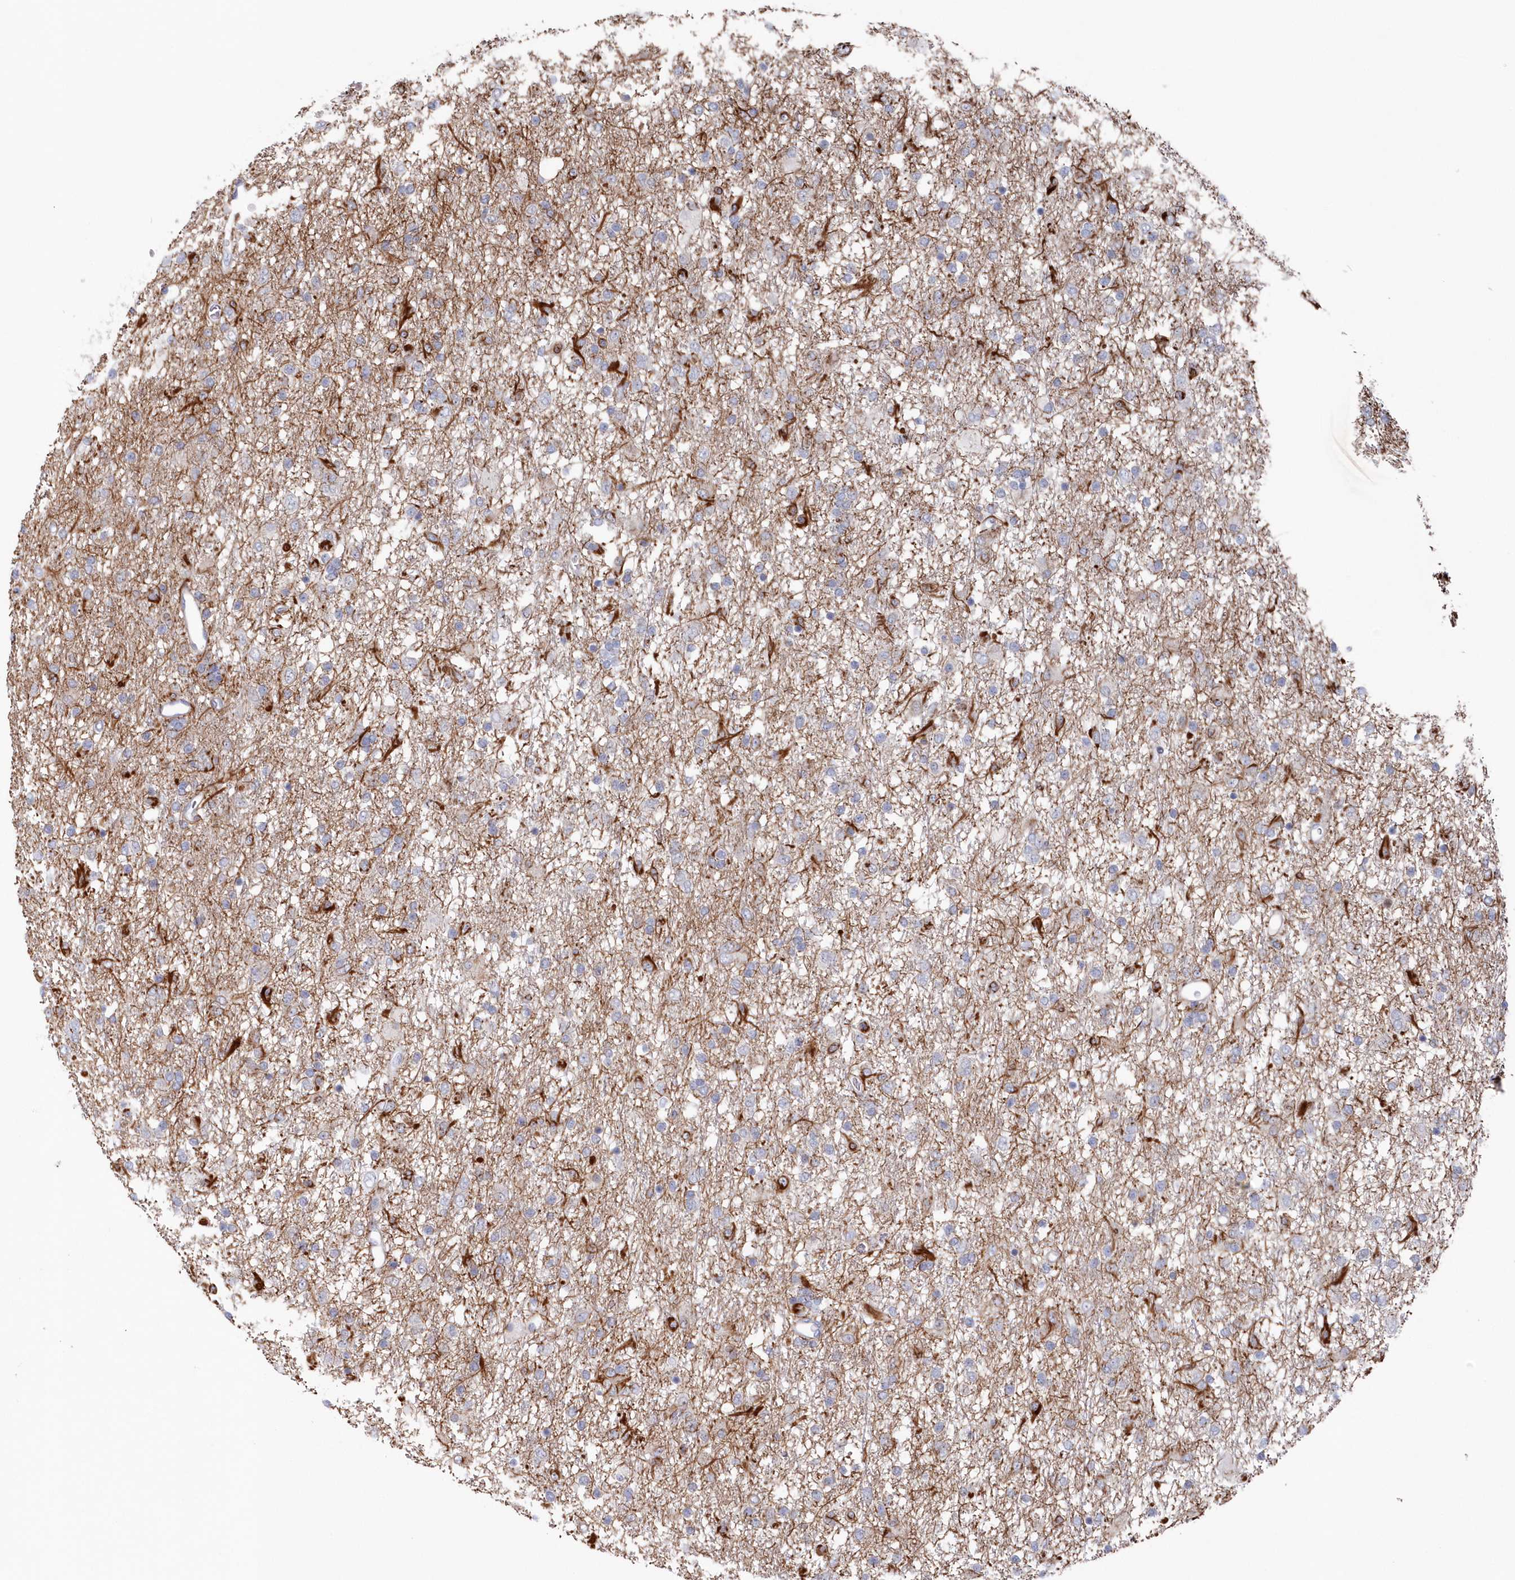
{"staining": {"intensity": "negative", "quantity": "none", "location": "none"}, "tissue": "glioma", "cell_type": "Tumor cells", "image_type": "cancer", "snomed": [{"axis": "morphology", "description": "Glioma, malignant, Low grade"}, {"axis": "topography", "description": "Brain"}], "caption": "Glioma was stained to show a protein in brown. There is no significant positivity in tumor cells.", "gene": "KIAA1586", "patient": {"sex": "male", "age": 65}}